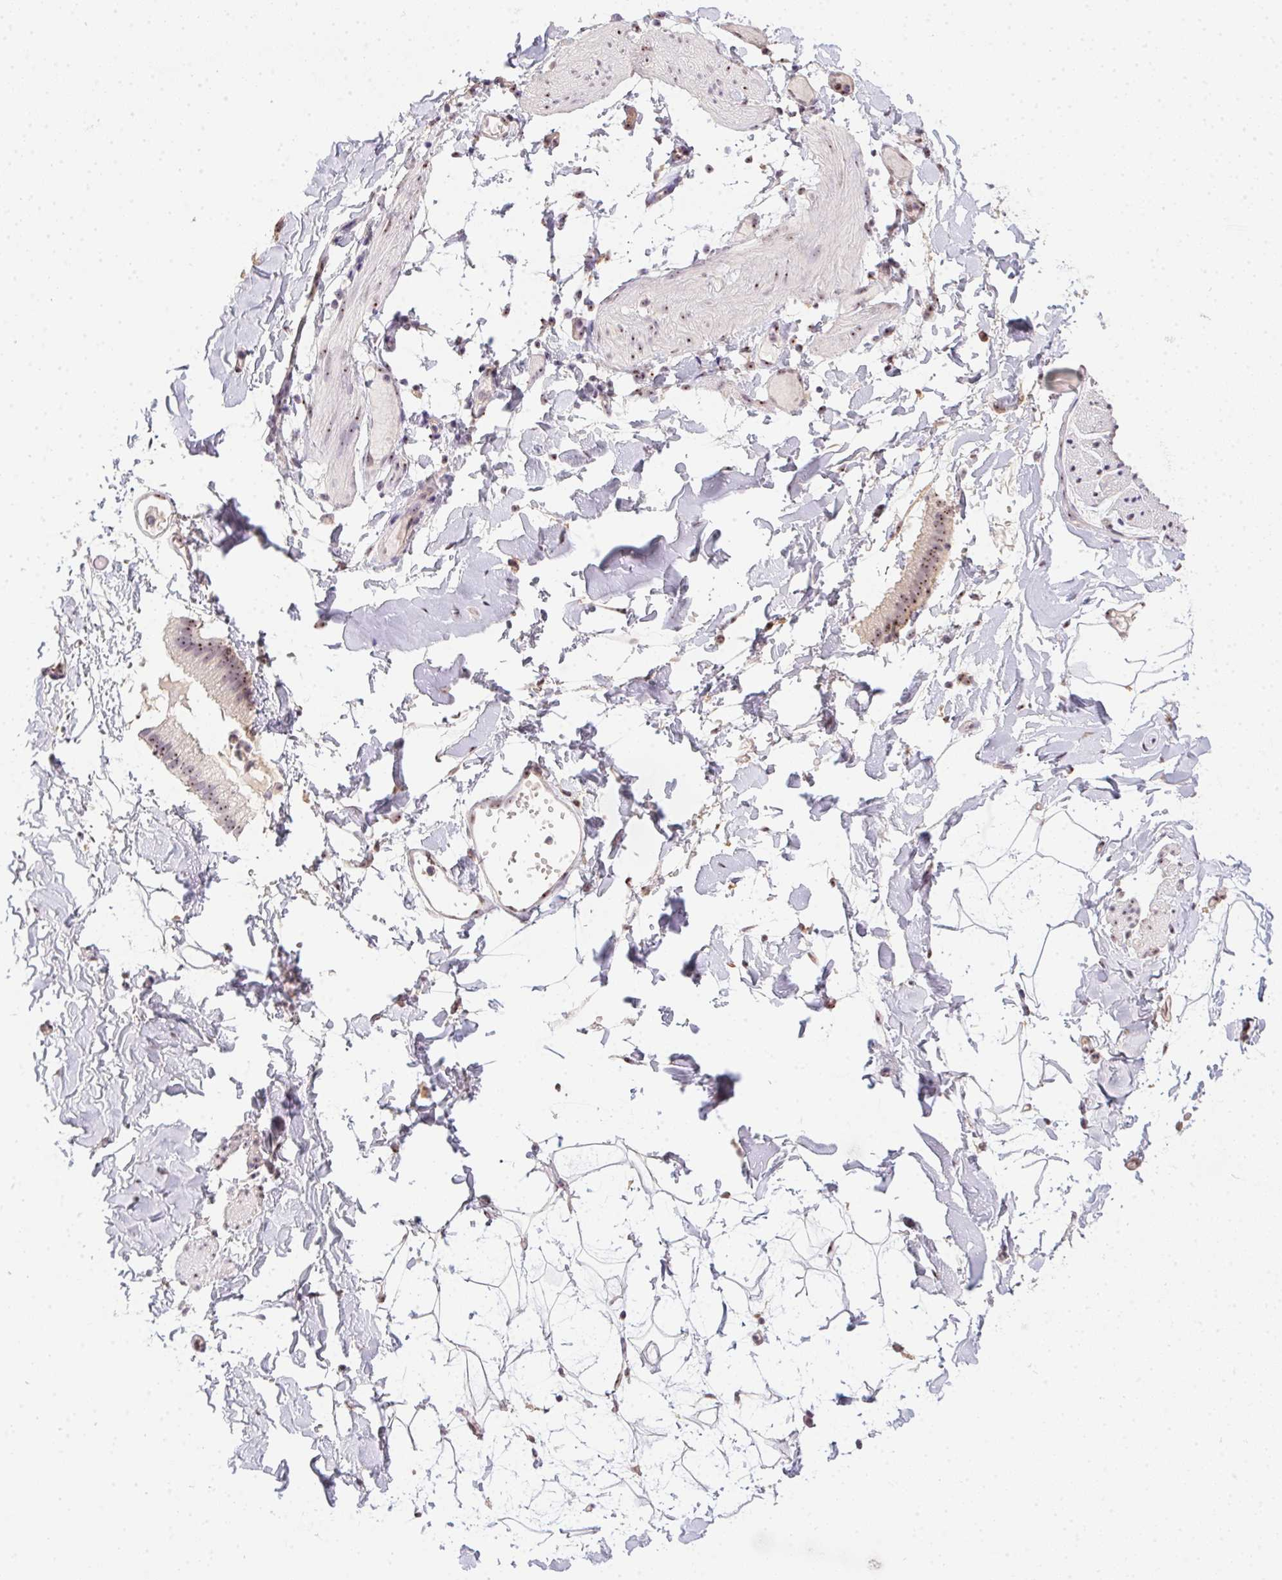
{"staining": {"intensity": "negative", "quantity": "none", "location": "none"}, "tissue": "adipose tissue", "cell_type": "Adipocytes", "image_type": "normal", "snomed": [{"axis": "morphology", "description": "Normal tissue, NOS"}, {"axis": "topography", "description": "Gallbladder"}, {"axis": "topography", "description": "Peripheral nerve tissue"}], "caption": "The image demonstrates no staining of adipocytes in benign adipose tissue.", "gene": "BATF2", "patient": {"sex": "female", "age": 45}}